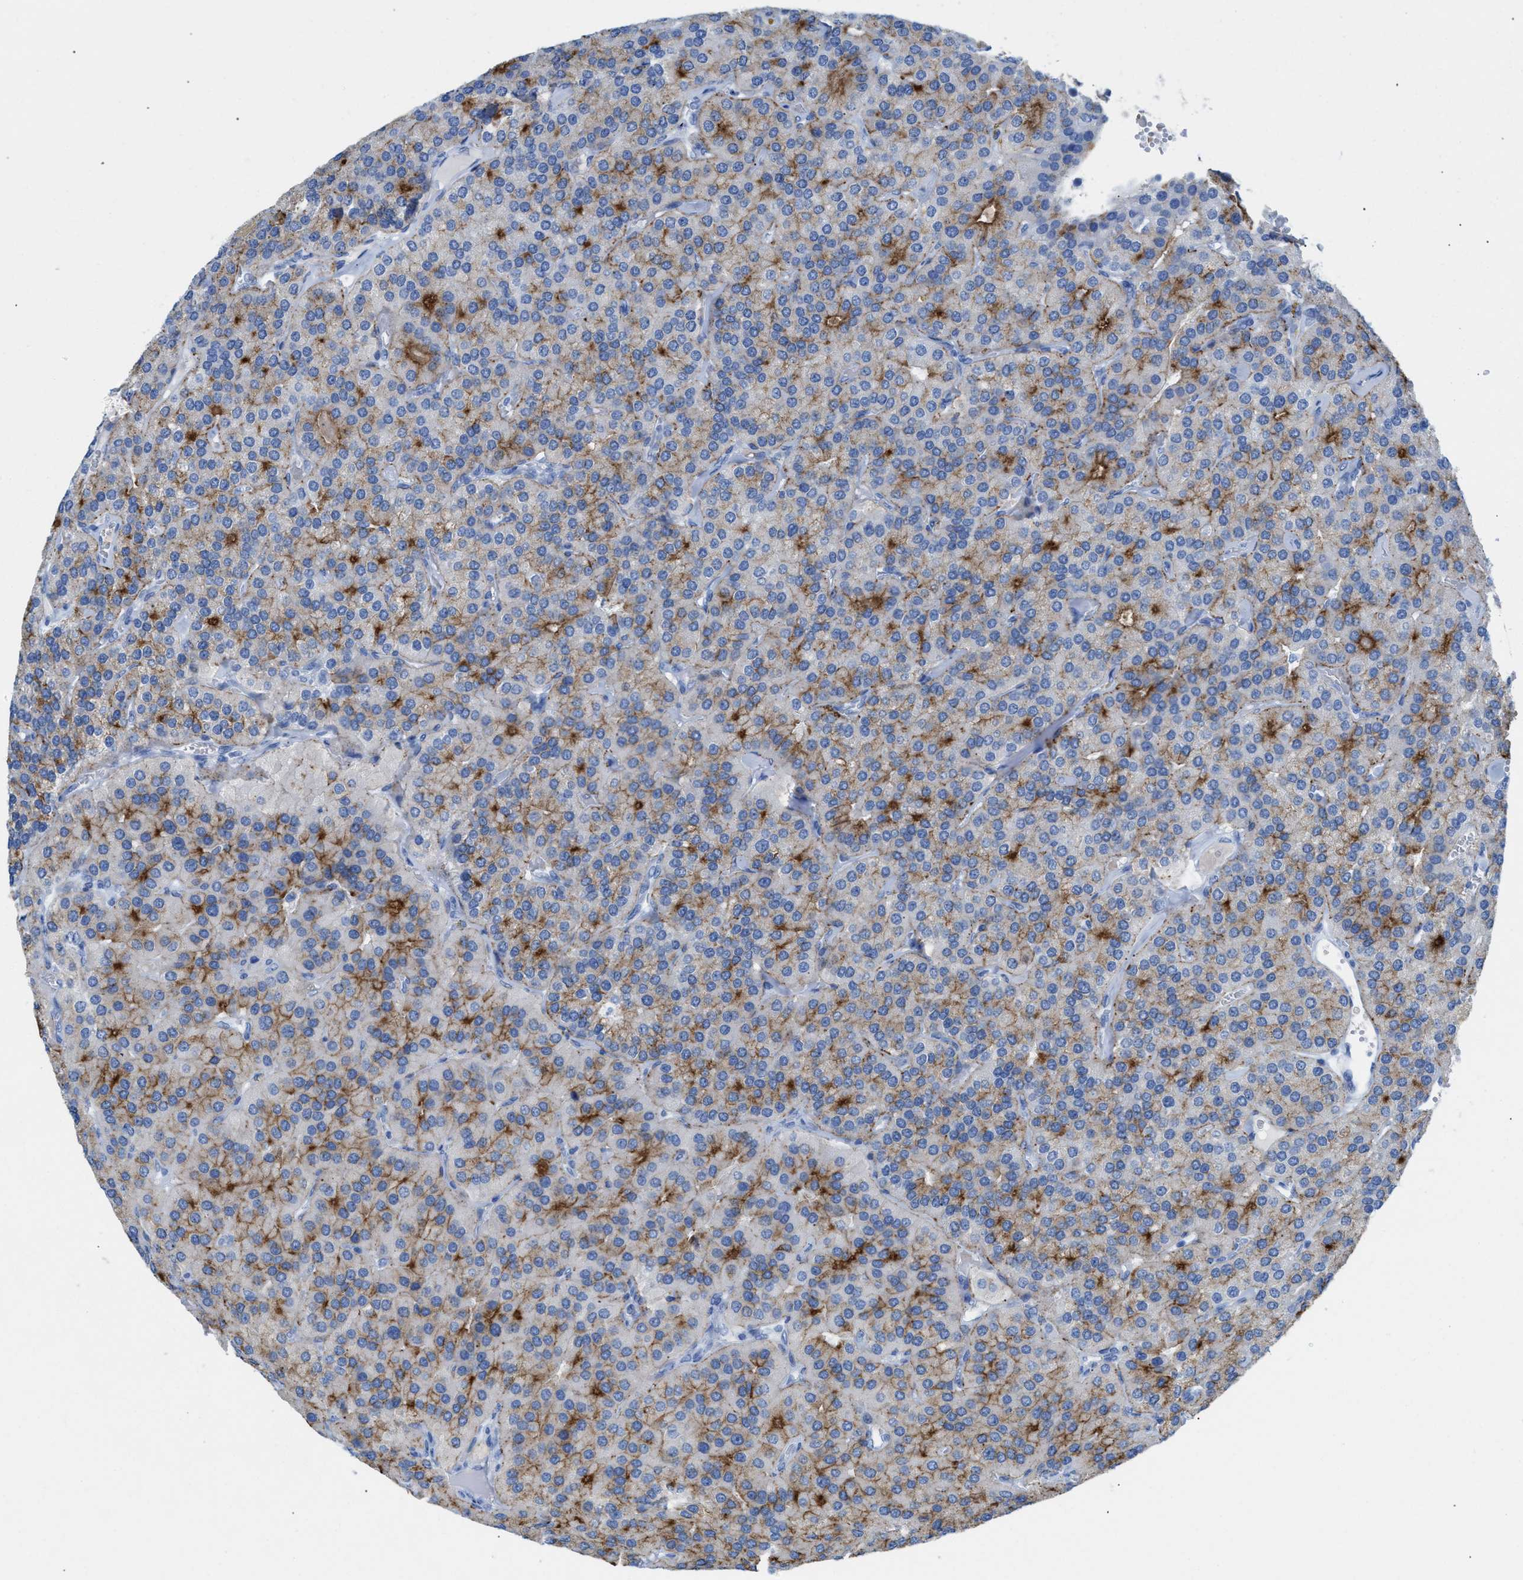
{"staining": {"intensity": "moderate", "quantity": "25%-75%", "location": "cytoplasmic/membranous"}, "tissue": "parathyroid gland", "cell_type": "Glandular cells", "image_type": "normal", "snomed": [{"axis": "morphology", "description": "Normal tissue, NOS"}, {"axis": "morphology", "description": "Adenoma, NOS"}, {"axis": "topography", "description": "Parathyroid gland"}], "caption": "This photomicrograph shows immunohistochemistry staining of unremarkable parathyroid gland, with medium moderate cytoplasmic/membranous positivity in approximately 25%-75% of glandular cells.", "gene": "ANKFN1", "patient": {"sex": "female", "age": 86}}